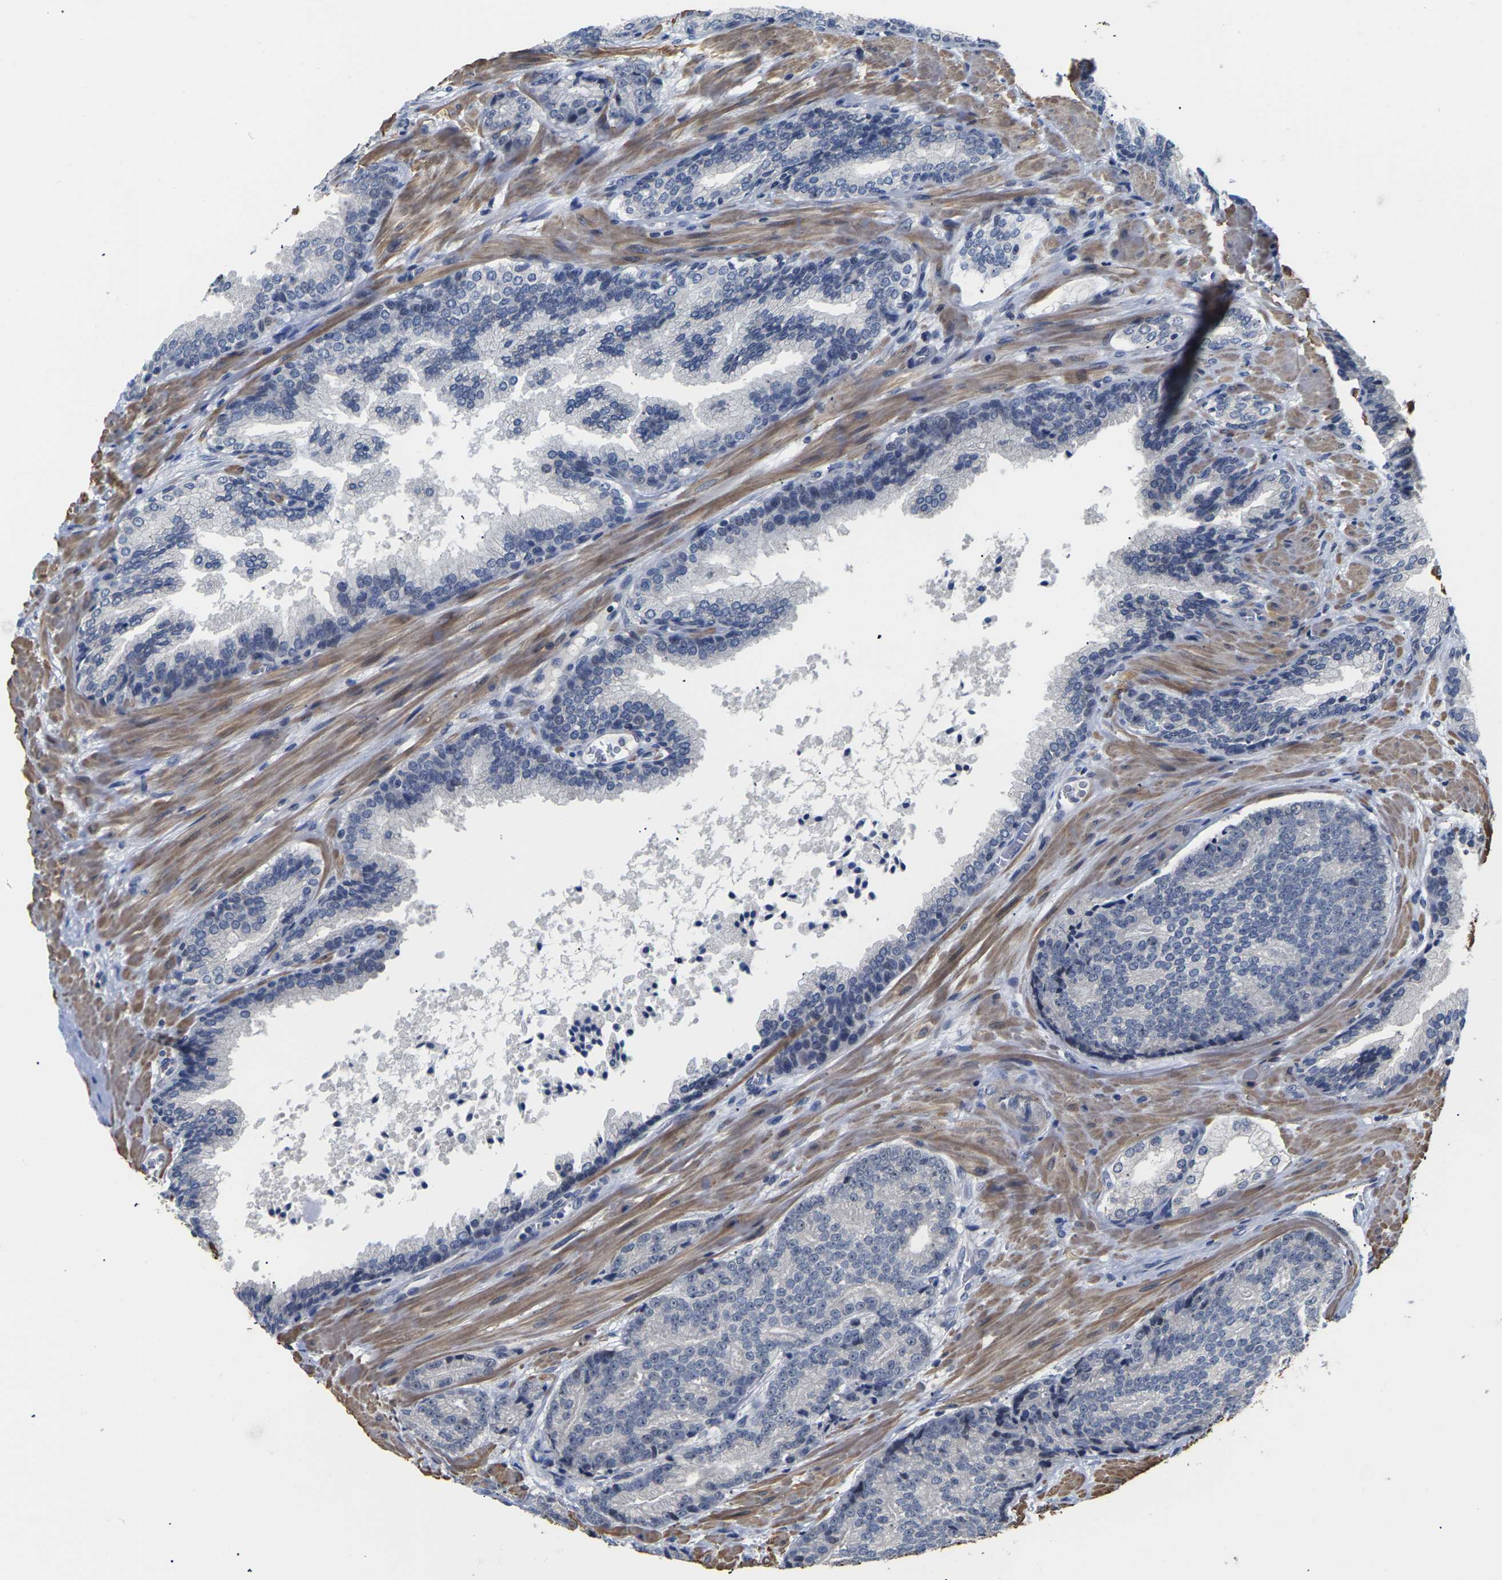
{"staining": {"intensity": "negative", "quantity": "none", "location": "none"}, "tissue": "prostate cancer", "cell_type": "Tumor cells", "image_type": "cancer", "snomed": [{"axis": "morphology", "description": "Adenocarcinoma, High grade"}, {"axis": "topography", "description": "Prostate"}], "caption": "High power microscopy photomicrograph of an immunohistochemistry histopathology image of prostate cancer, revealing no significant expression in tumor cells. Nuclei are stained in blue.", "gene": "ST6GAL2", "patient": {"sex": "male", "age": 61}}